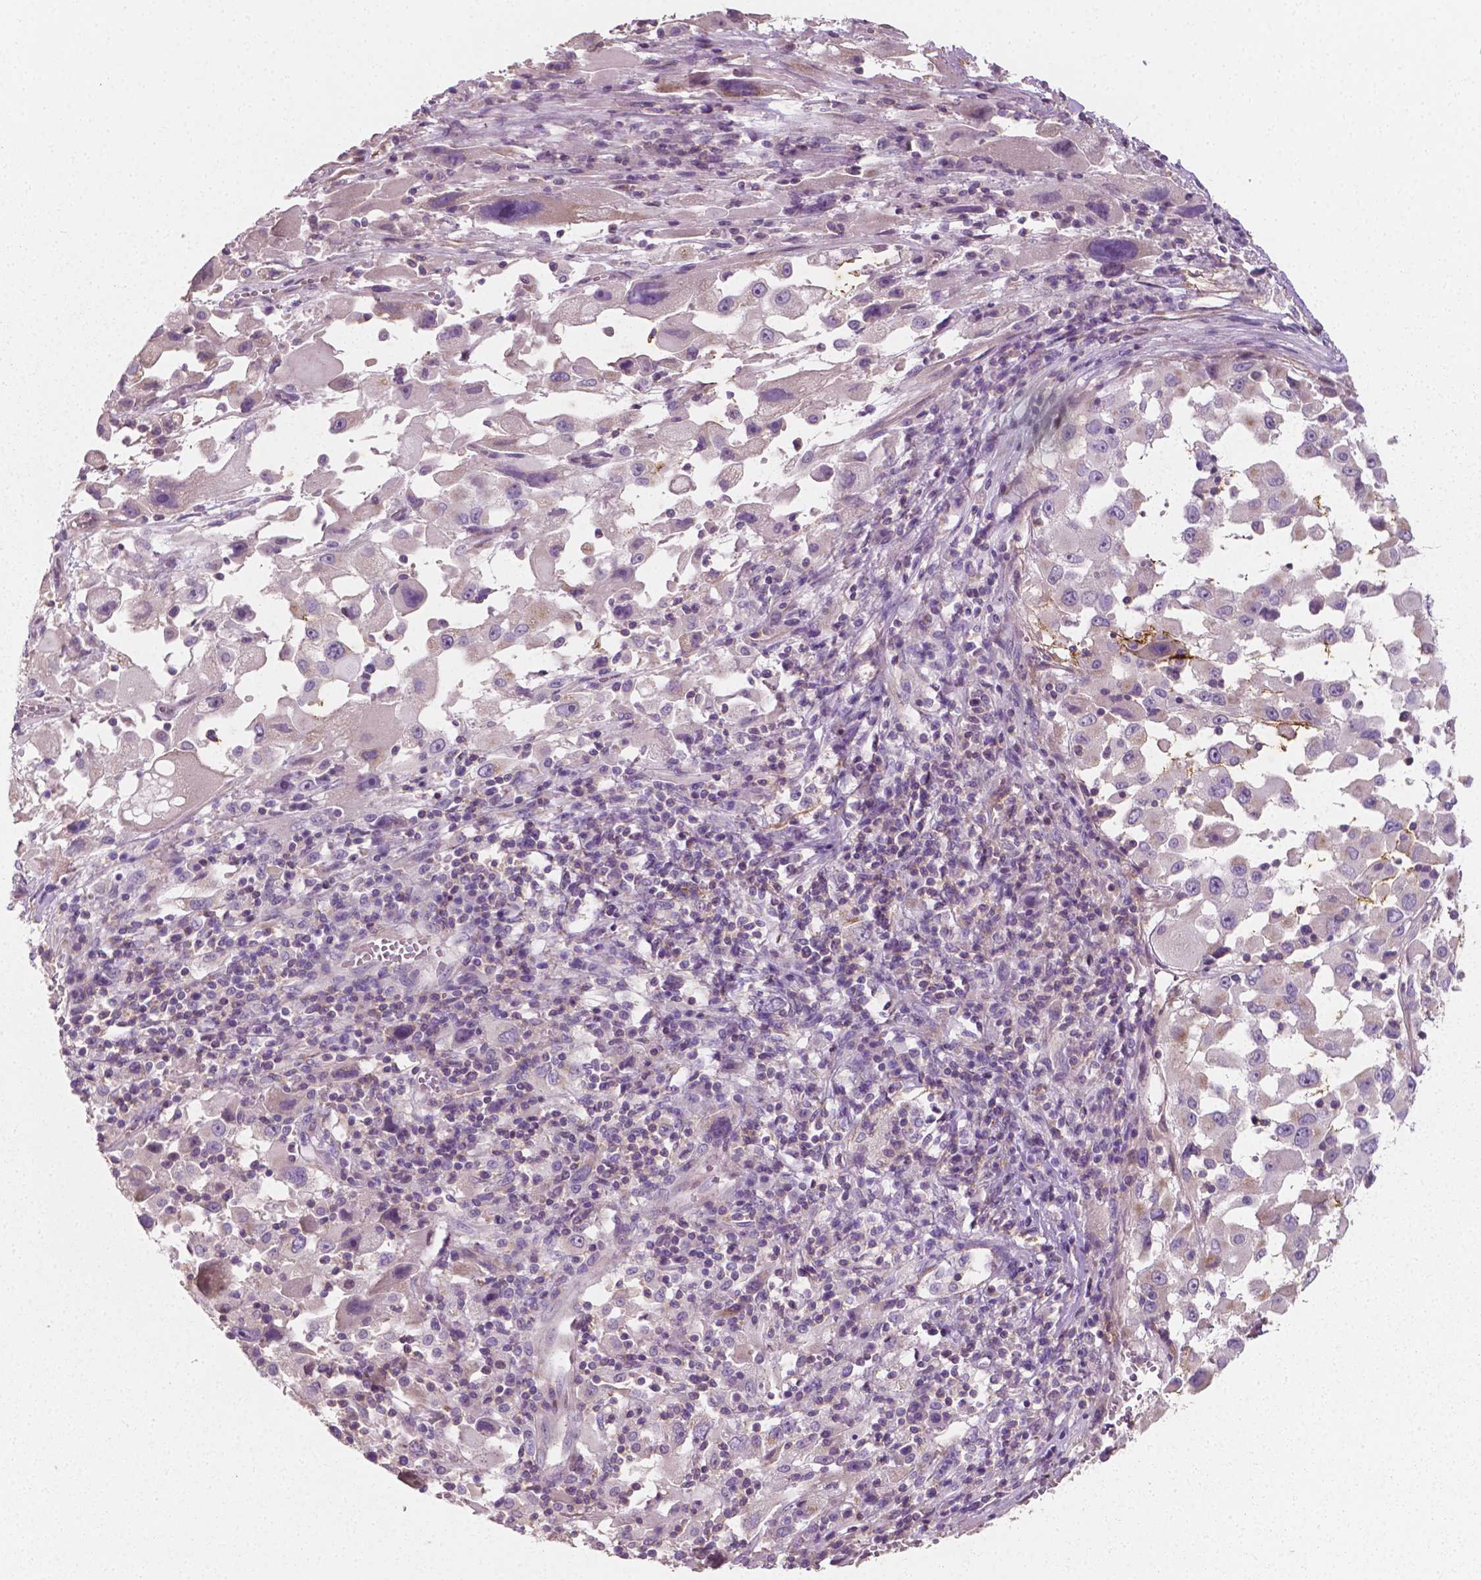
{"staining": {"intensity": "strong", "quantity": "<25%", "location": "cytoplasmic/membranous"}, "tissue": "melanoma", "cell_type": "Tumor cells", "image_type": "cancer", "snomed": [{"axis": "morphology", "description": "Malignant melanoma, Metastatic site"}, {"axis": "topography", "description": "Soft tissue"}], "caption": "A histopathology image of human melanoma stained for a protein reveals strong cytoplasmic/membranous brown staining in tumor cells. (DAB IHC with brightfield microscopy, high magnification).", "gene": "PTX3", "patient": {"sex": "male", "age": 50}}